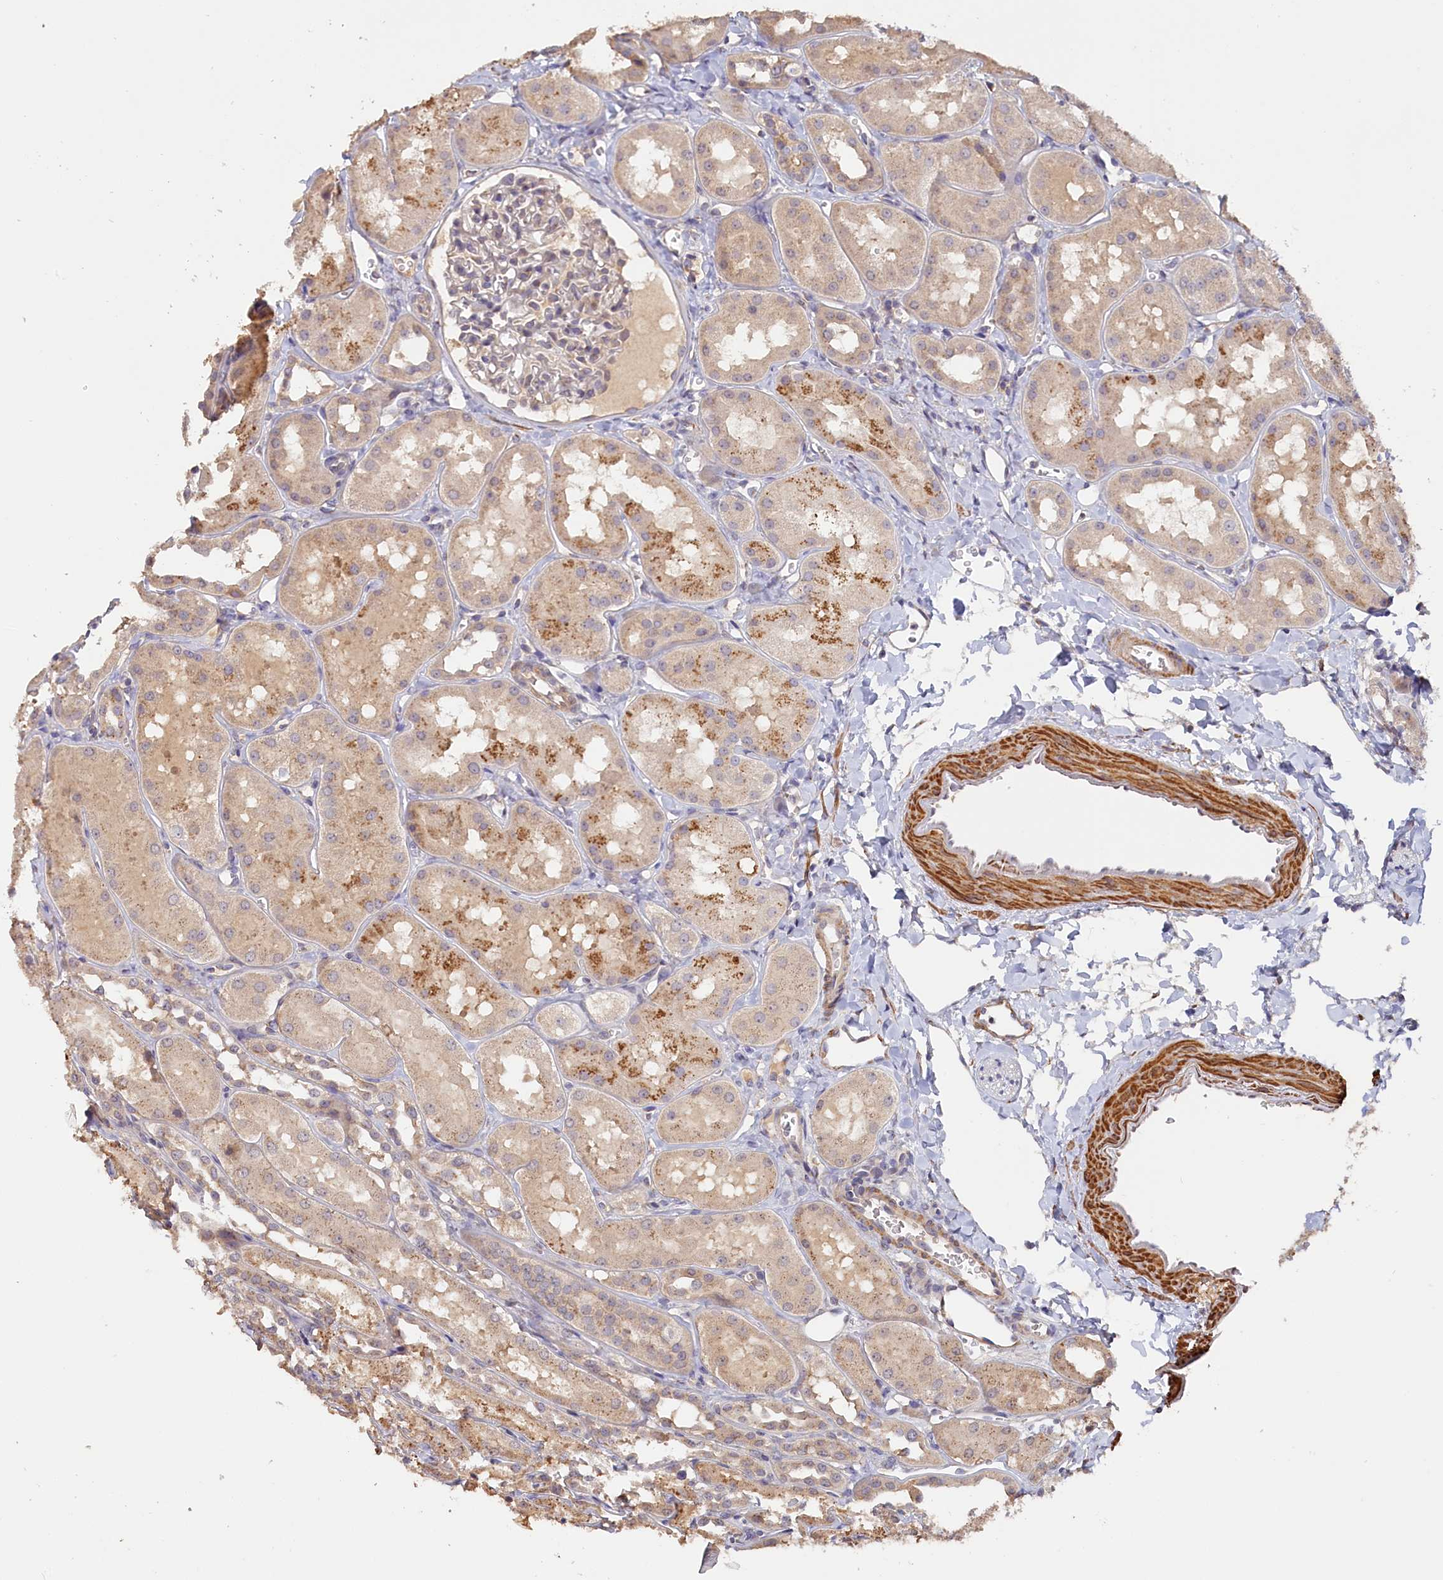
{"staining": {"intensity": "weak", "quantity": "25%-75%", "location": "cytoplasmic/membranous"}, "tissue": "kidney", "cell_type": "Cells in glomeruli", "image_type": "normal", "snomed": [{"axis": "morphology", "description": "Normal tissue, NOS"}, {"axis": "topography", "description": "Kidney"}, {"axis": "topography", "description": "Urinary bladder"}], "caption": "Protein staining exhibits weak cytoplasmic/membranous positivity in about 25%-75% of cells in glomeruli in benign kidney. (DAB IHC, brown staining for protein, blue staining for nuclei).", "gene": "TANGO6", "patient": {"sex": "male", "age": 16}}